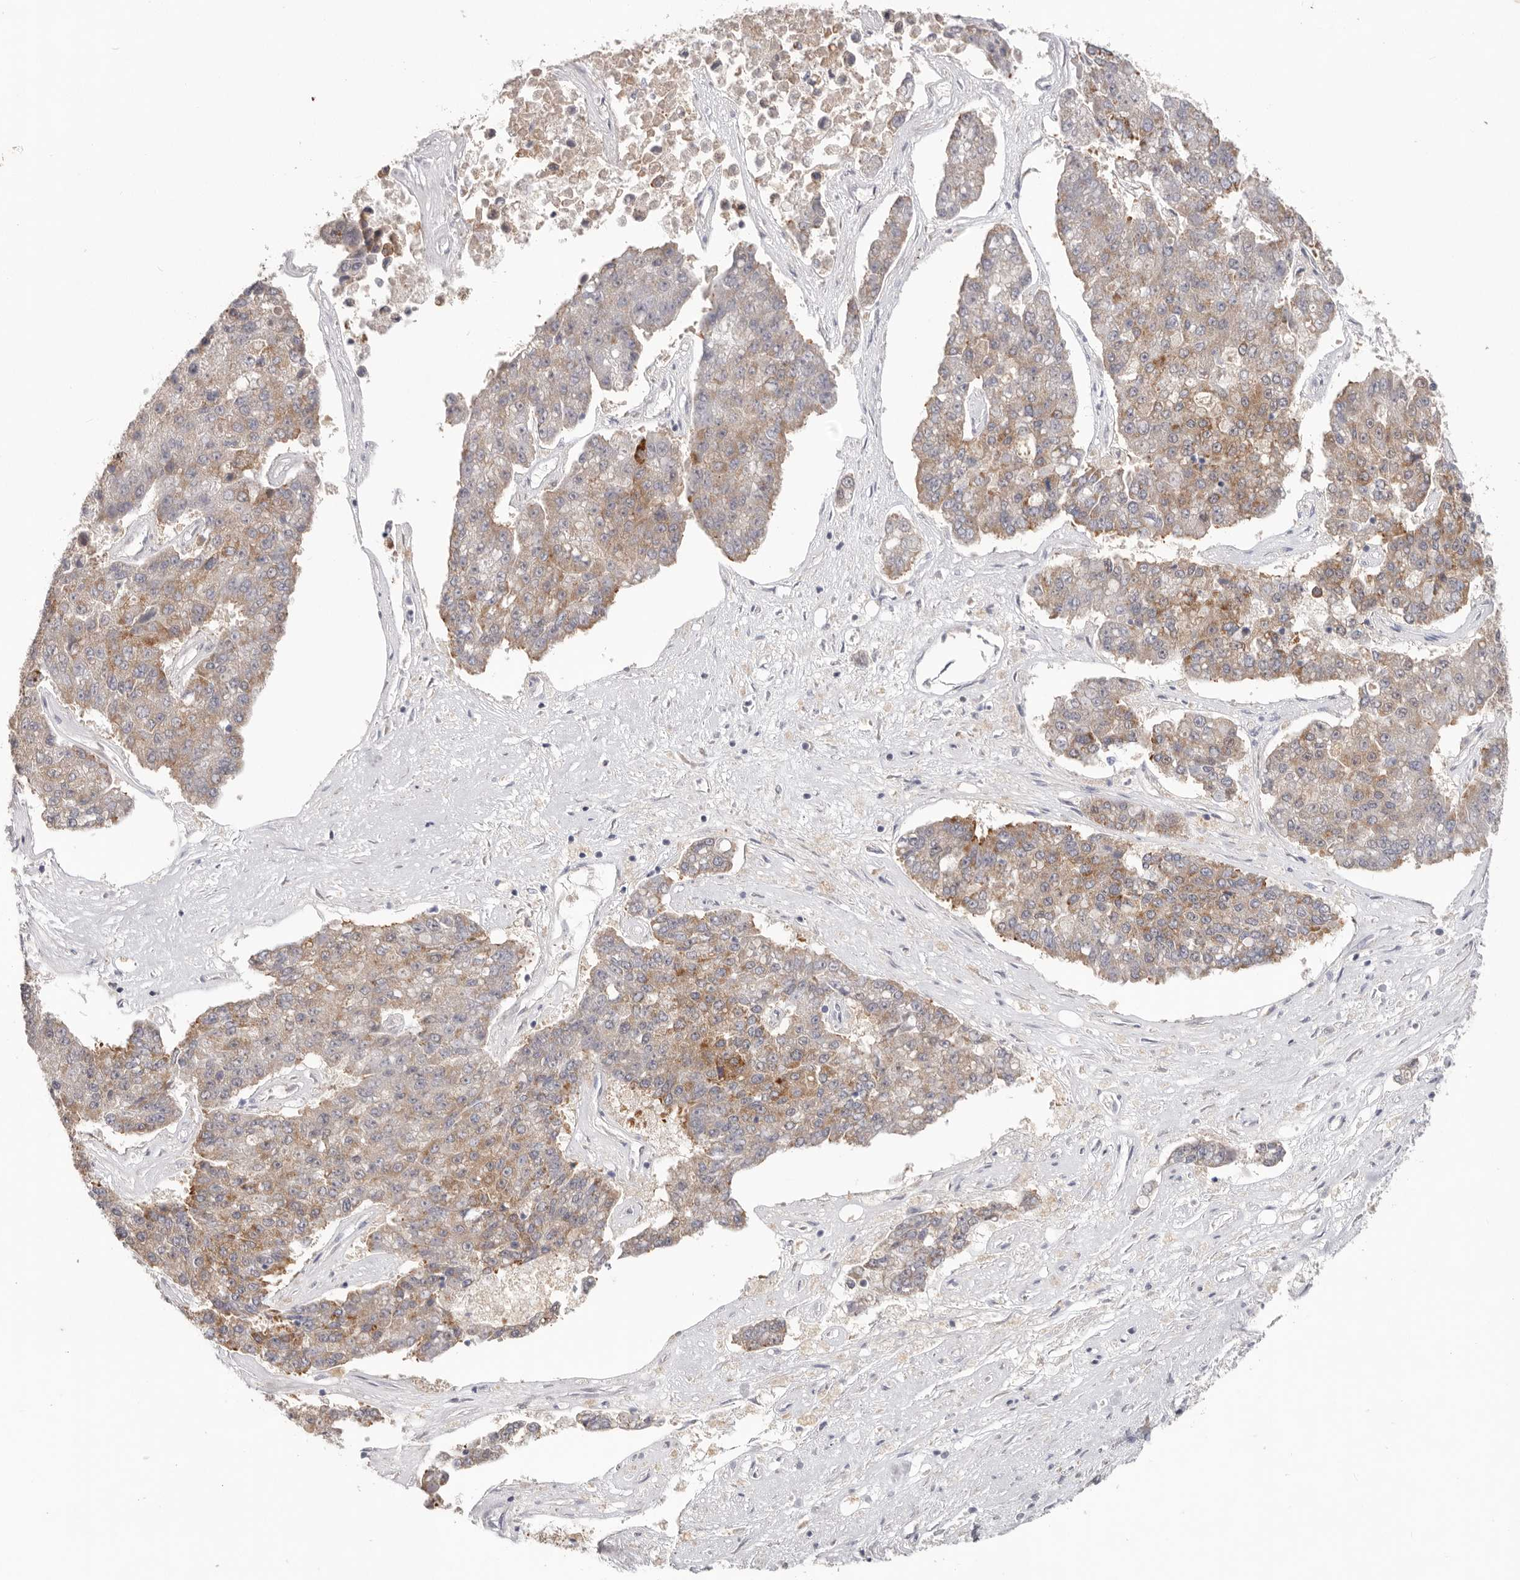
{"staining": {"intensity": "moderate", "quantity": "25%-75%", "location": "cytoplasmic/membranous"}, "tissue": "pancreatic cancer", "cell_type": "Tumor cells", "image_type": "cancer", "snomed": [{"axis": "morphology", "description": "Adenocarcinoma, NOS"}, {"axis": "topography", "description": "Pancreas"}], "caption": "This photomicrograph reveals pancreatic cancer (adenocarcinoma) stained with IHC to label a protein in brown. The cytoplasmic/membranous of tumor cells show moderate positivity for the protein. Nuclei are counter-stained blue.", "gene": "WDR77", "patient": {"sex": "male", "age": 50}}